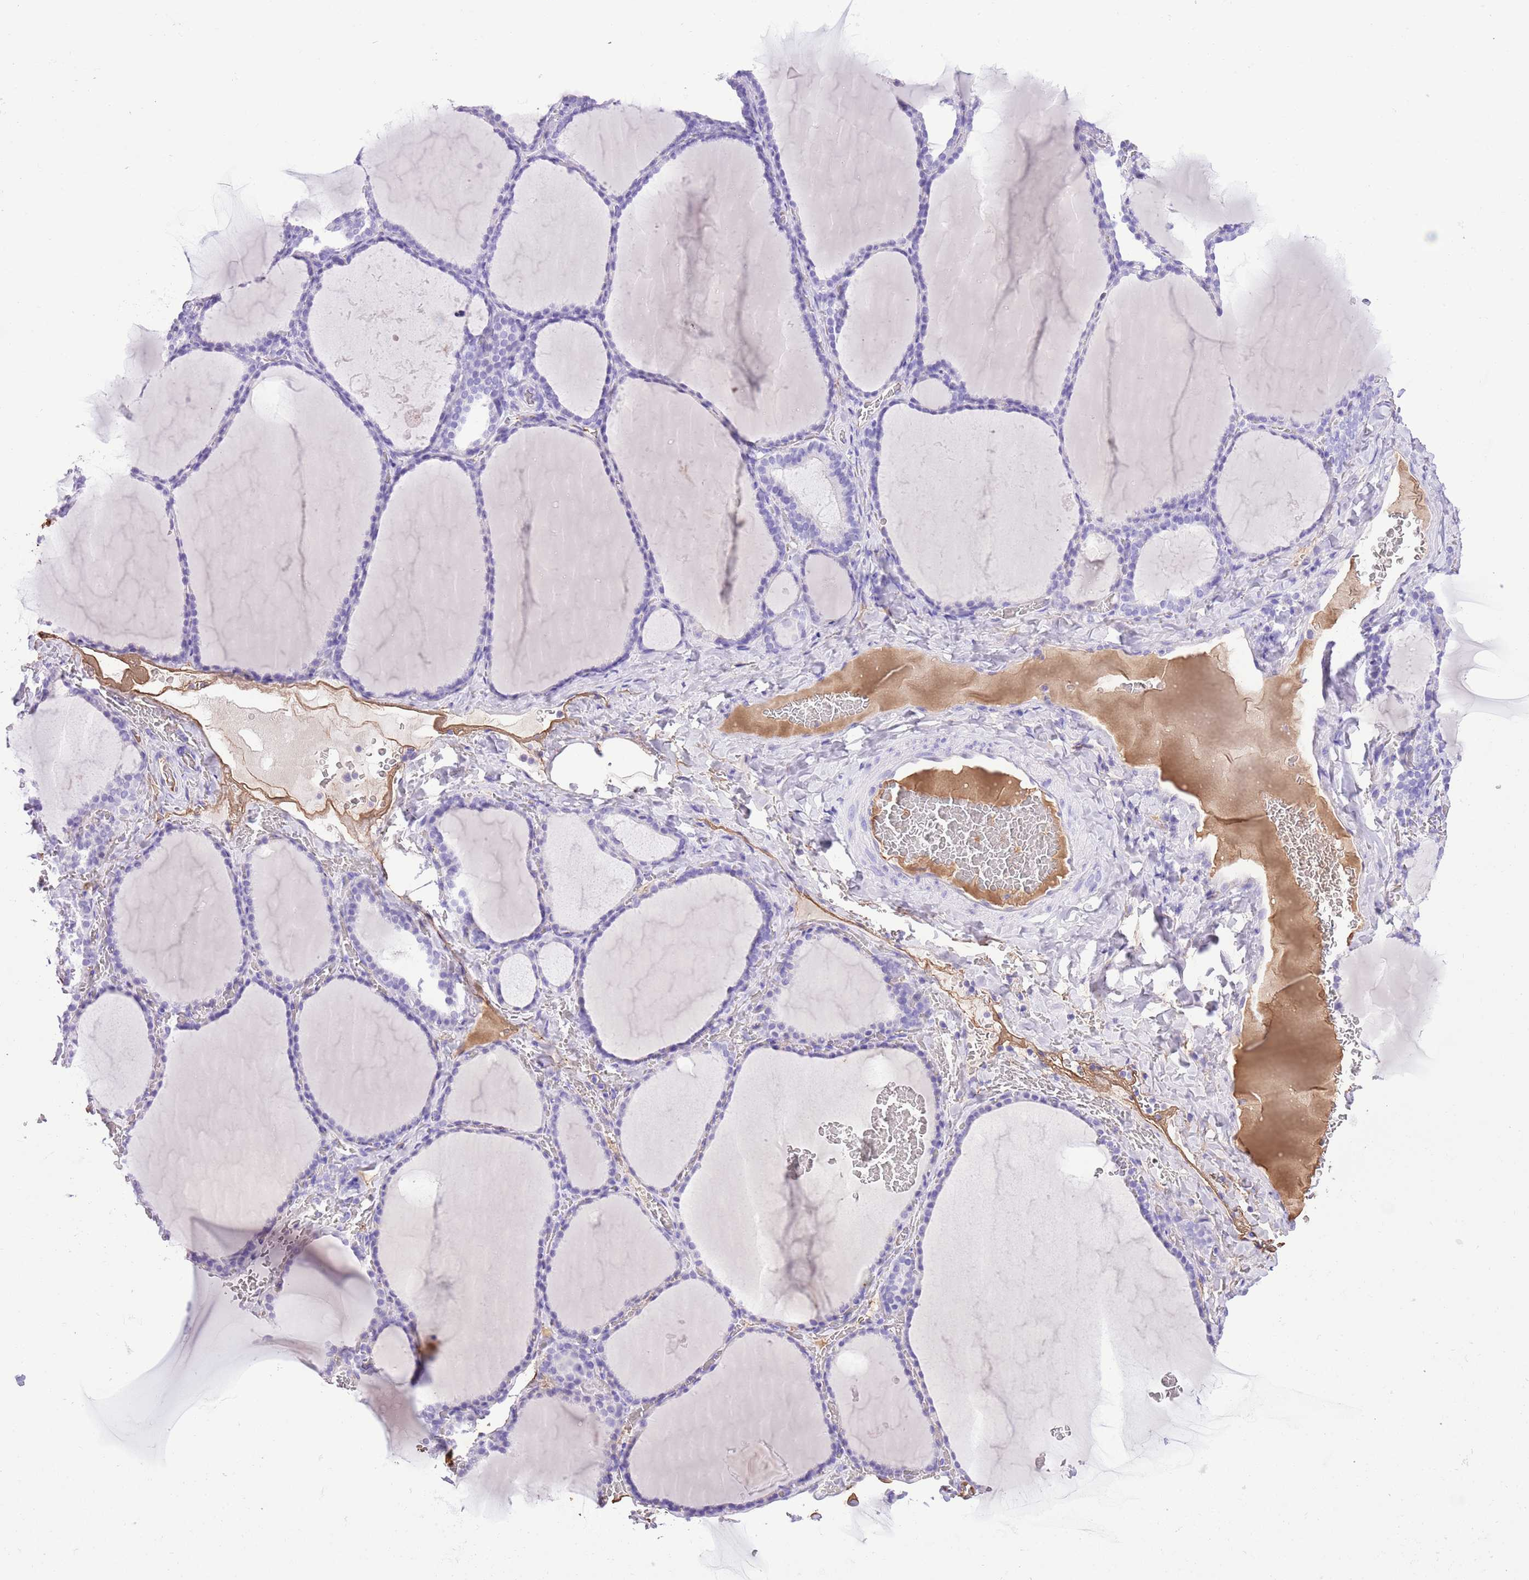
{"staining": {"intensity": "negative", "quantity": "none", "location": "none"}, "tissue": "thyroid gland", "cell_type": "Glandular cells", "image_type": "normal", "snomed": [{"axis": "morphology", "description": "Normal tissue, NOS"}, {"axis": "topography", "description": "Thyroid gland"}], "caption": "The micrograph reveals no significant staining in glandular cells of thyroid gland. (Stains: DAB immunohistochemistry with hematoxylin counter stain, Microscopy: brightfield microscopy at high magnification).", "gene": "IGF1", "patient": {"sex": "female", "age": 39}}